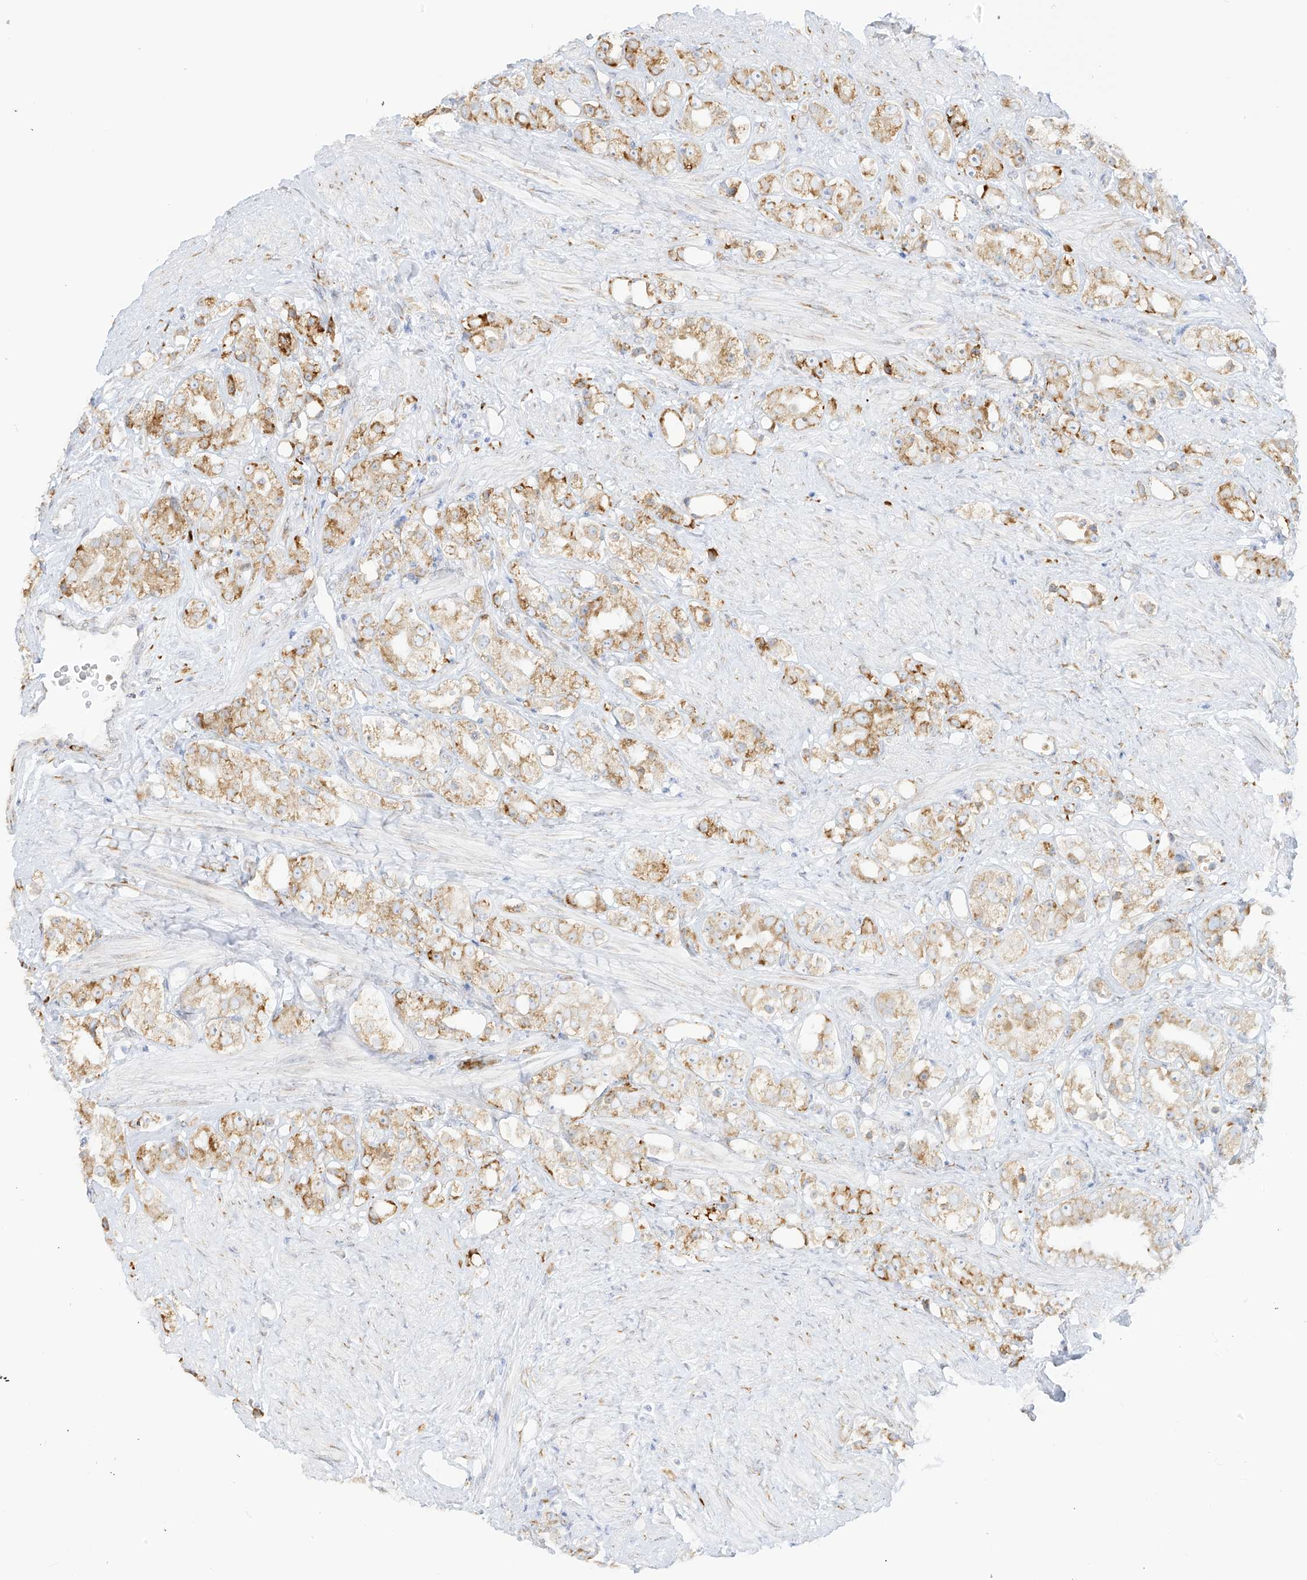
{"staining": {"intensity": "weak", "quantity": "25%-75%", "location": "cytoplasmic/membranous"}, "tissue": "prostate cancer", "cell_type": "Tumor cells", "image_type": "cancer", "snomed": [{"axis": "morphology", "description": "Adenocarcinoma, NOS"}, {"axis": "topography", "description": "Prostate"}], "caption": "A micrograph showing weak cytoplasmic/membranous expression in approximately 25%-75% of tumor cells in prostate cancer (adenocarcinoma), as visualized by brown immunohistochemical staining.", "gene": "LRRC59", "patient": {"sex": "male", "age": 79}}